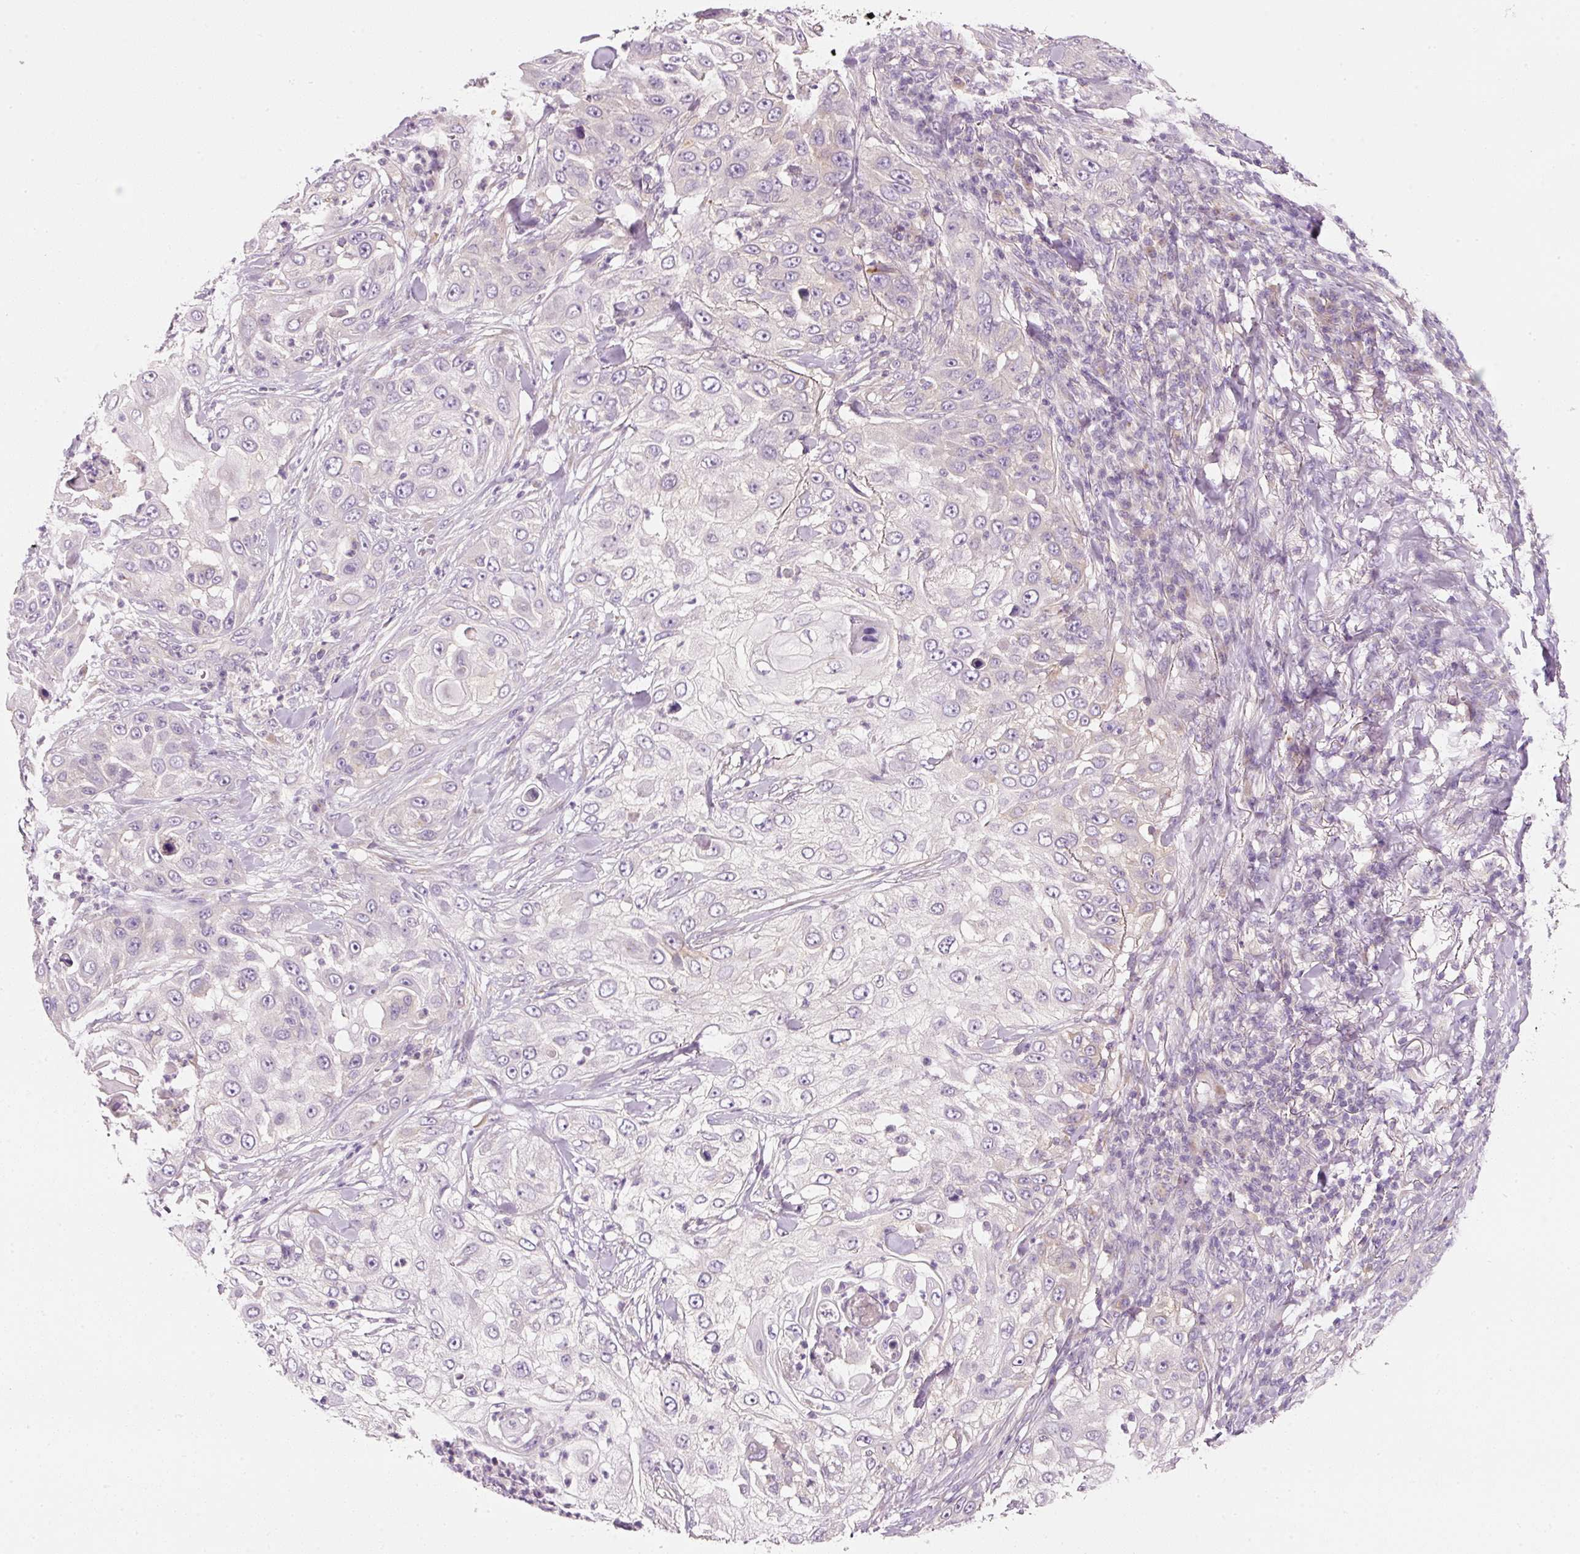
{"staining": {"intensity": "negative", "quantity": "none", "location": "none"}, "tissue": "skin cancer", "cell_type": "Tumor cells", "image_type": "cancer", "snomed": [{"axis": "morphology", "description": "Squamous cell carcinoma, NOS"}, {"axis": "topography", "description": "Skin"}], "caption": "Protein analysis of skin cancer shows no significant positivity in tumor cells.", "gene": "RNF167", "patient": {"sex": "female", "age": 44}}